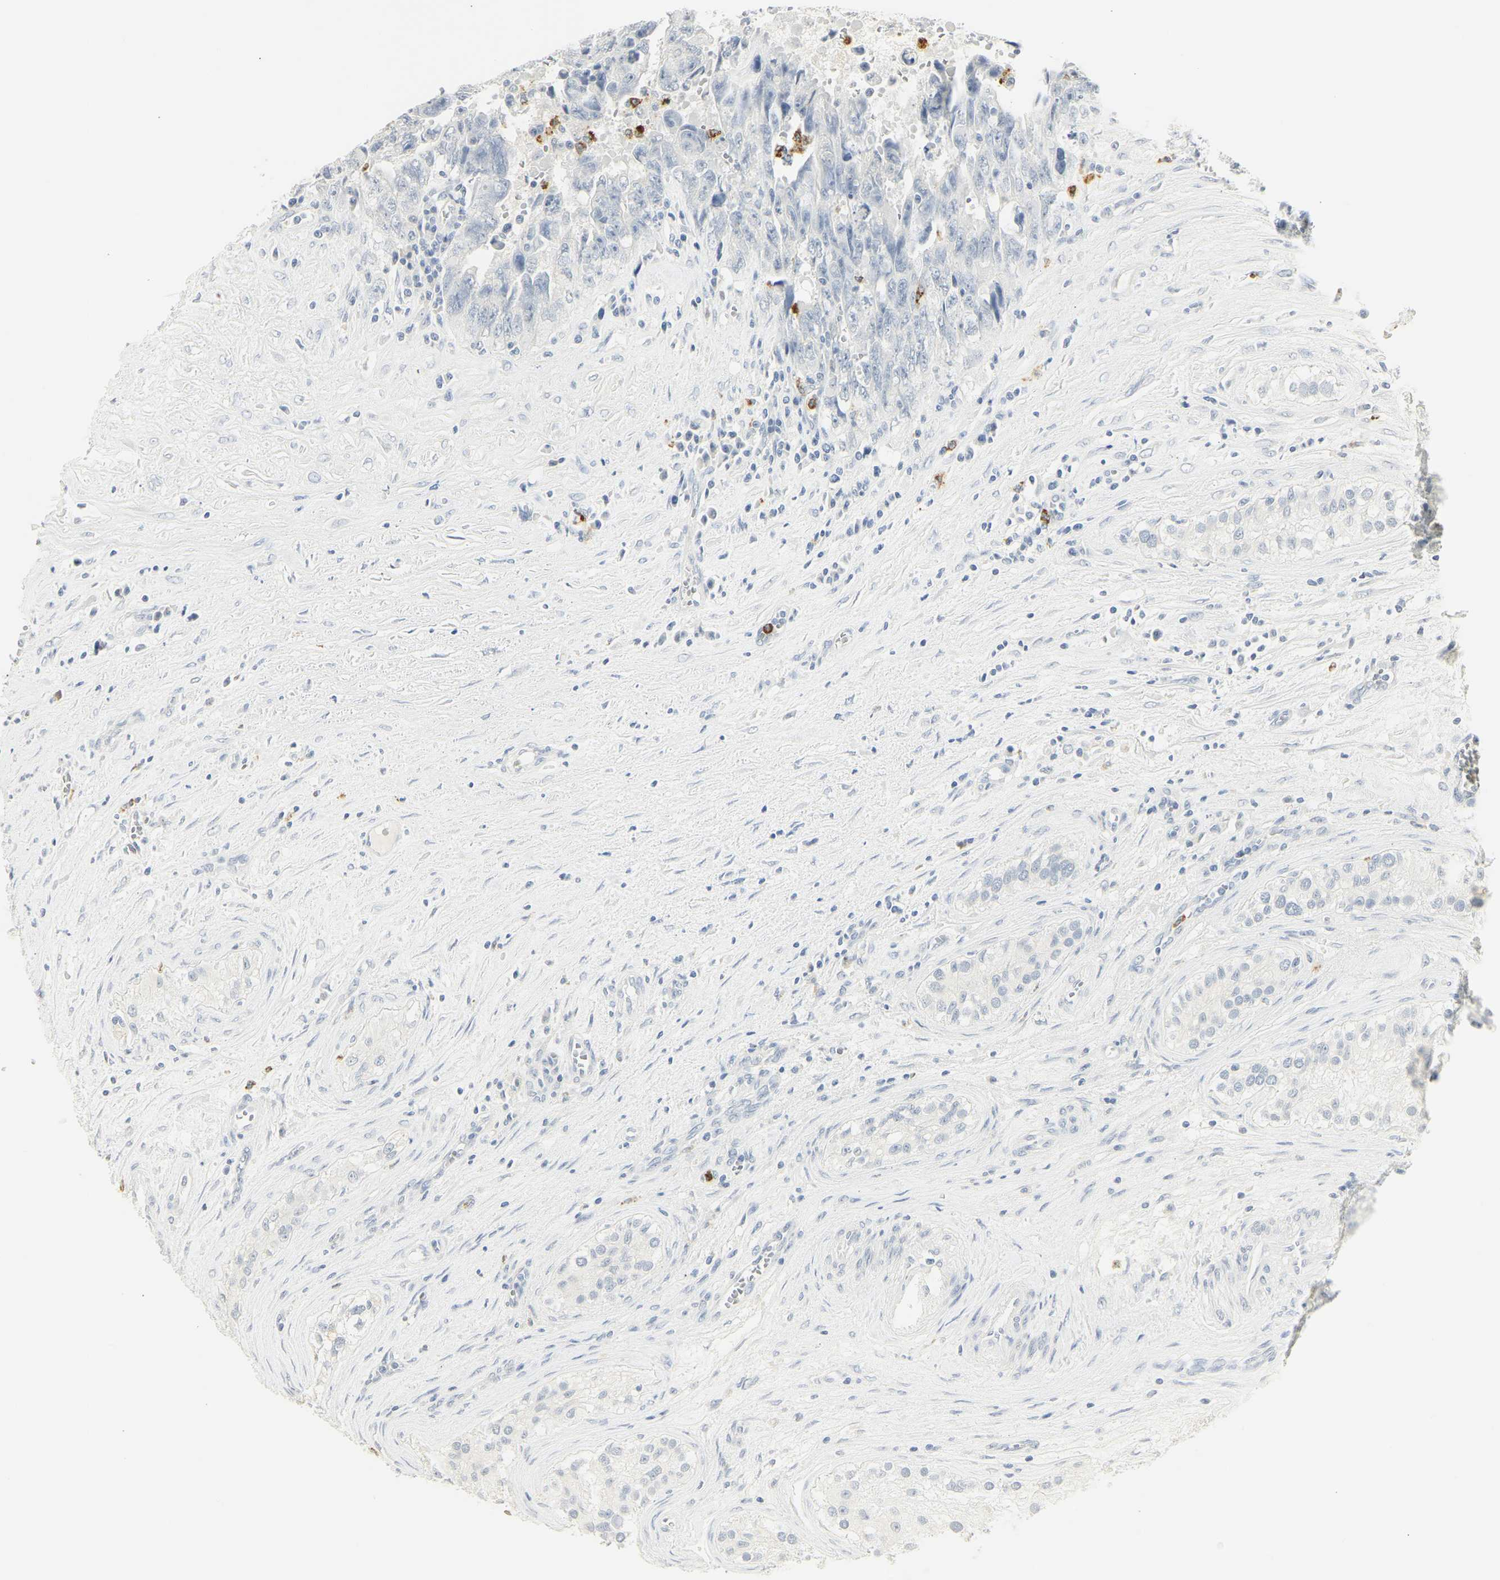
{"staining": {"intensity": "negative", "quantity": "none", "location": "none"}, "tissue": "testis cancer", "cell_type": "Tumor cells", "image_type": "cancer", "snomed": [{"axis": "morphology", "description": "Carcinoma, Embryonal, NOS"}, {"axis": "topography", "description": "Testis"}], "caption": "Human testis cancer (embryonal carcinoma) stained for a protein using immunohistochemistry (IHC) displays no positivity in tumor cells.", "gene": "MPO", "patient": {"sex": "male", "age": 28}}